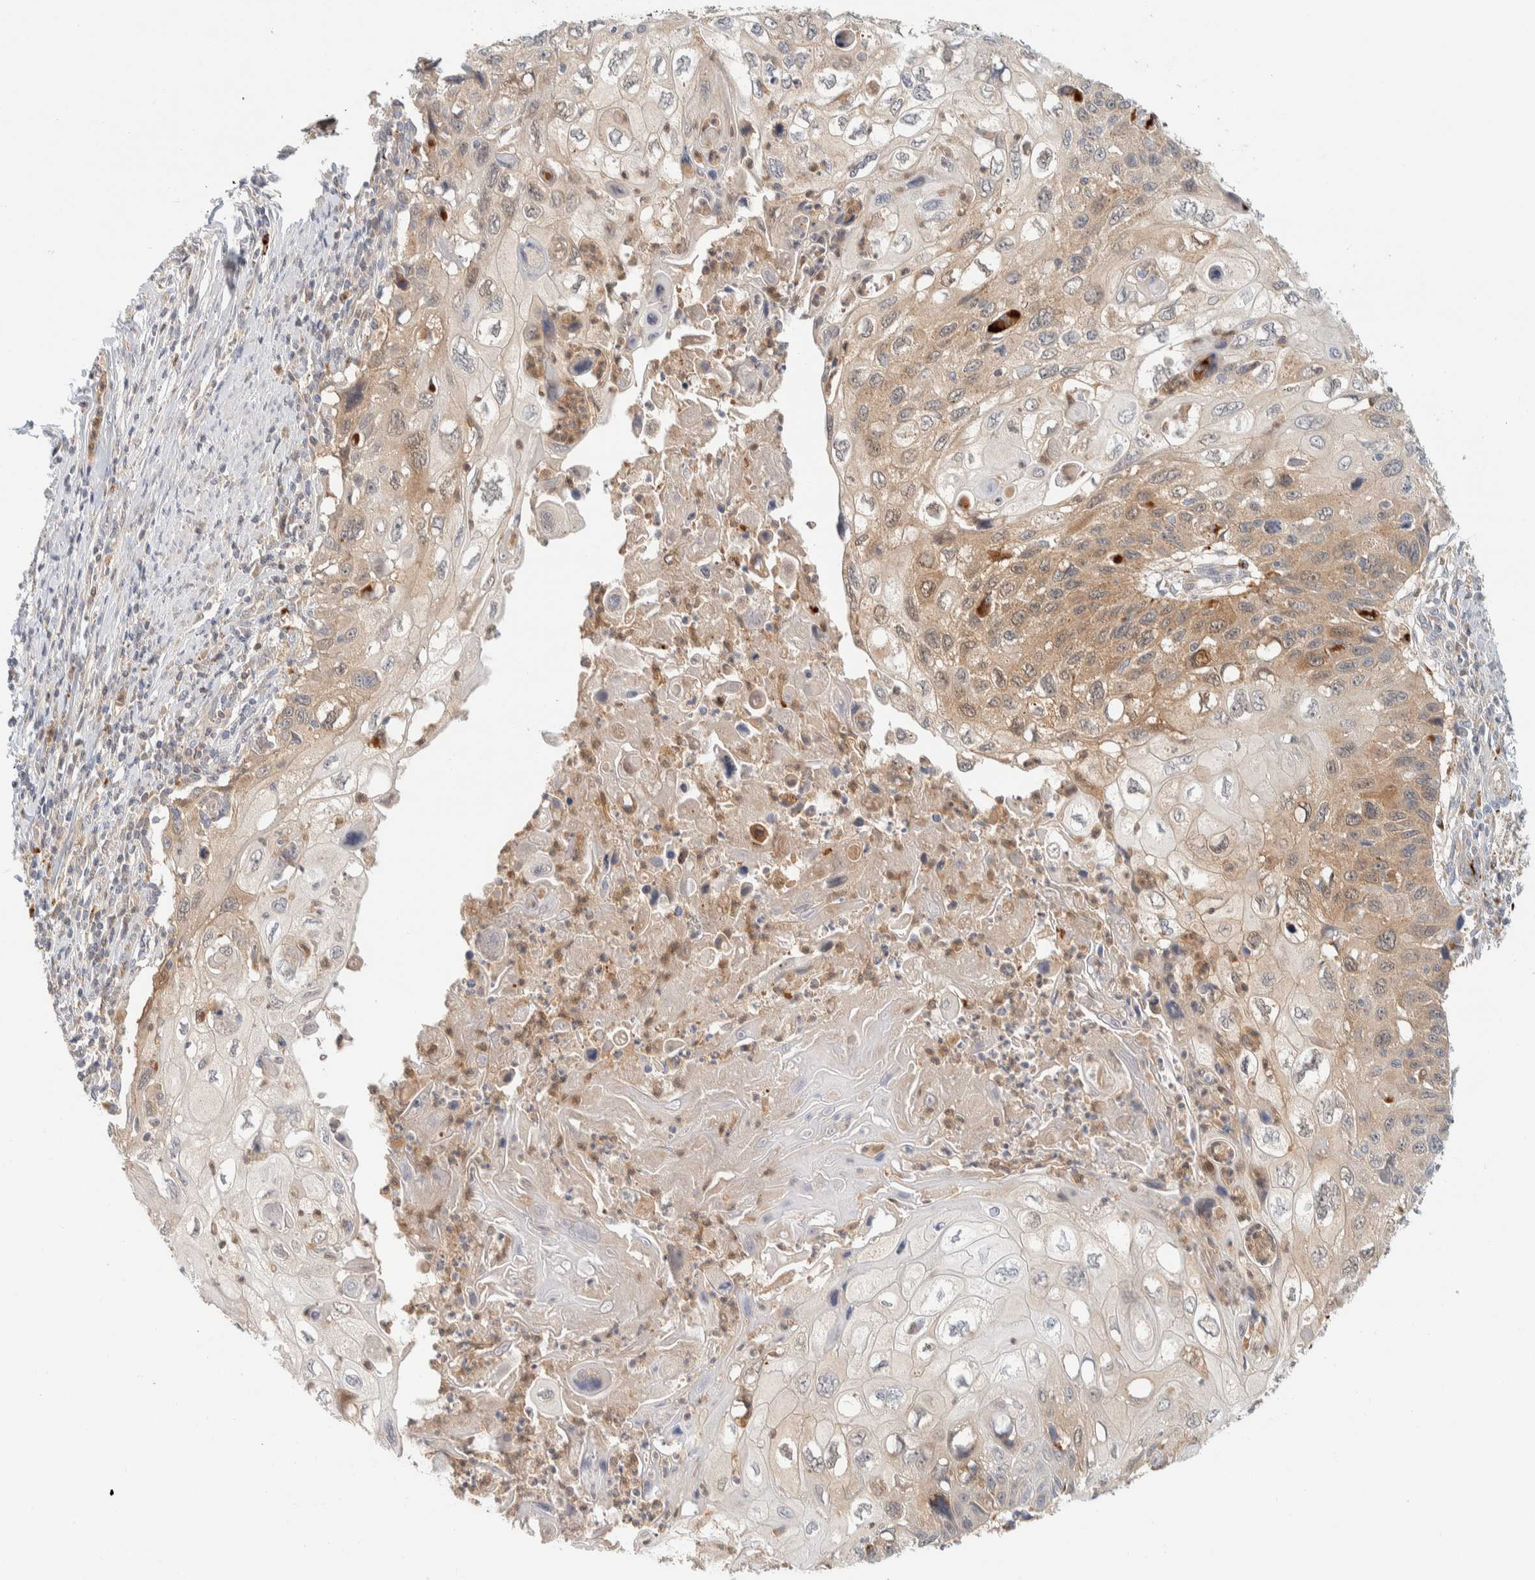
{"staining": {"intensity": "moderate", "quantity": "25%-75%", "location": "cytoplasmic/membranous"}, "tissue": "cervical cancer", "cell_type": "Tumor cells", "image_type": "cancer", "snomed": [{"axis": "morphology", "description": "Squamous cell carcinoma, NOS"}, {"axis": "topography", "description": "Cervix"}], "caption": "Immunohistochemical staining of squamous cell carcinoma (cervical) displays moderate cytoplasmic/membranous protein staining in approximately 25%-75% of tumor cells.", "gene": "GCLM", "patient": {"sex": "female", "age": 70}}